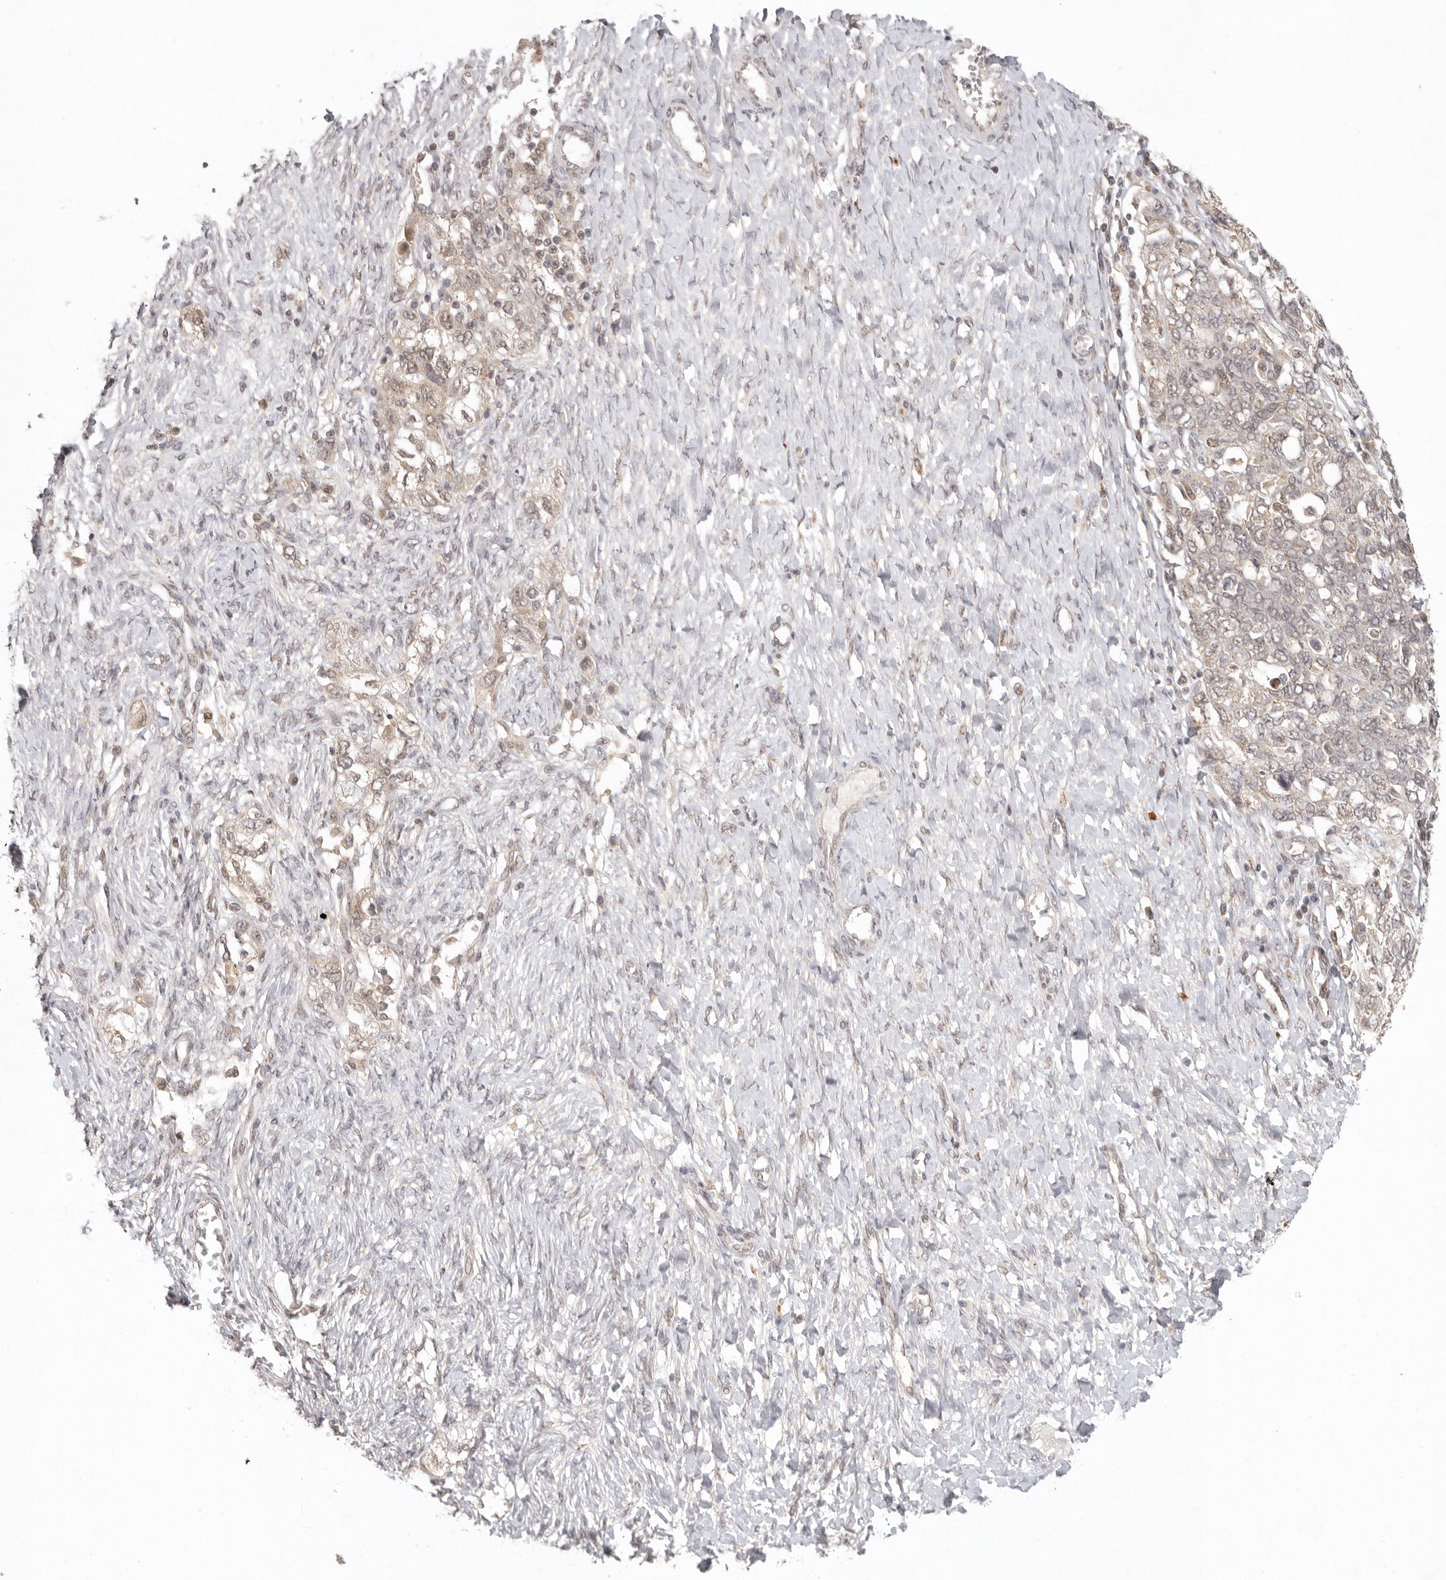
{"staining": {"intensity": "weak", "quantity": "25%-75%", "location": "cytoplasmic/membranous,nuclear"}, "tissue": "ovarian cancer", "cell_type": "Tumor cells", "image_type": "cancer", "snomed": [{"axis": "morphology", "description": "Carcinoma, NOS"}, {"axis": "morphology", "description": "Cystadenocarcinoma, serous, NOS"}, {"axis": "topography", "description": "Ovary"}], "caption": "An image of ovarian cancer (serous cystadenocarcinoma) stained for a protein demonstrates weak cytoplasmic/membranous and nuclear brown staining in tumor cells.", "gene": "LRRC75A", "patient": {"sex": "female", "age": 69}}